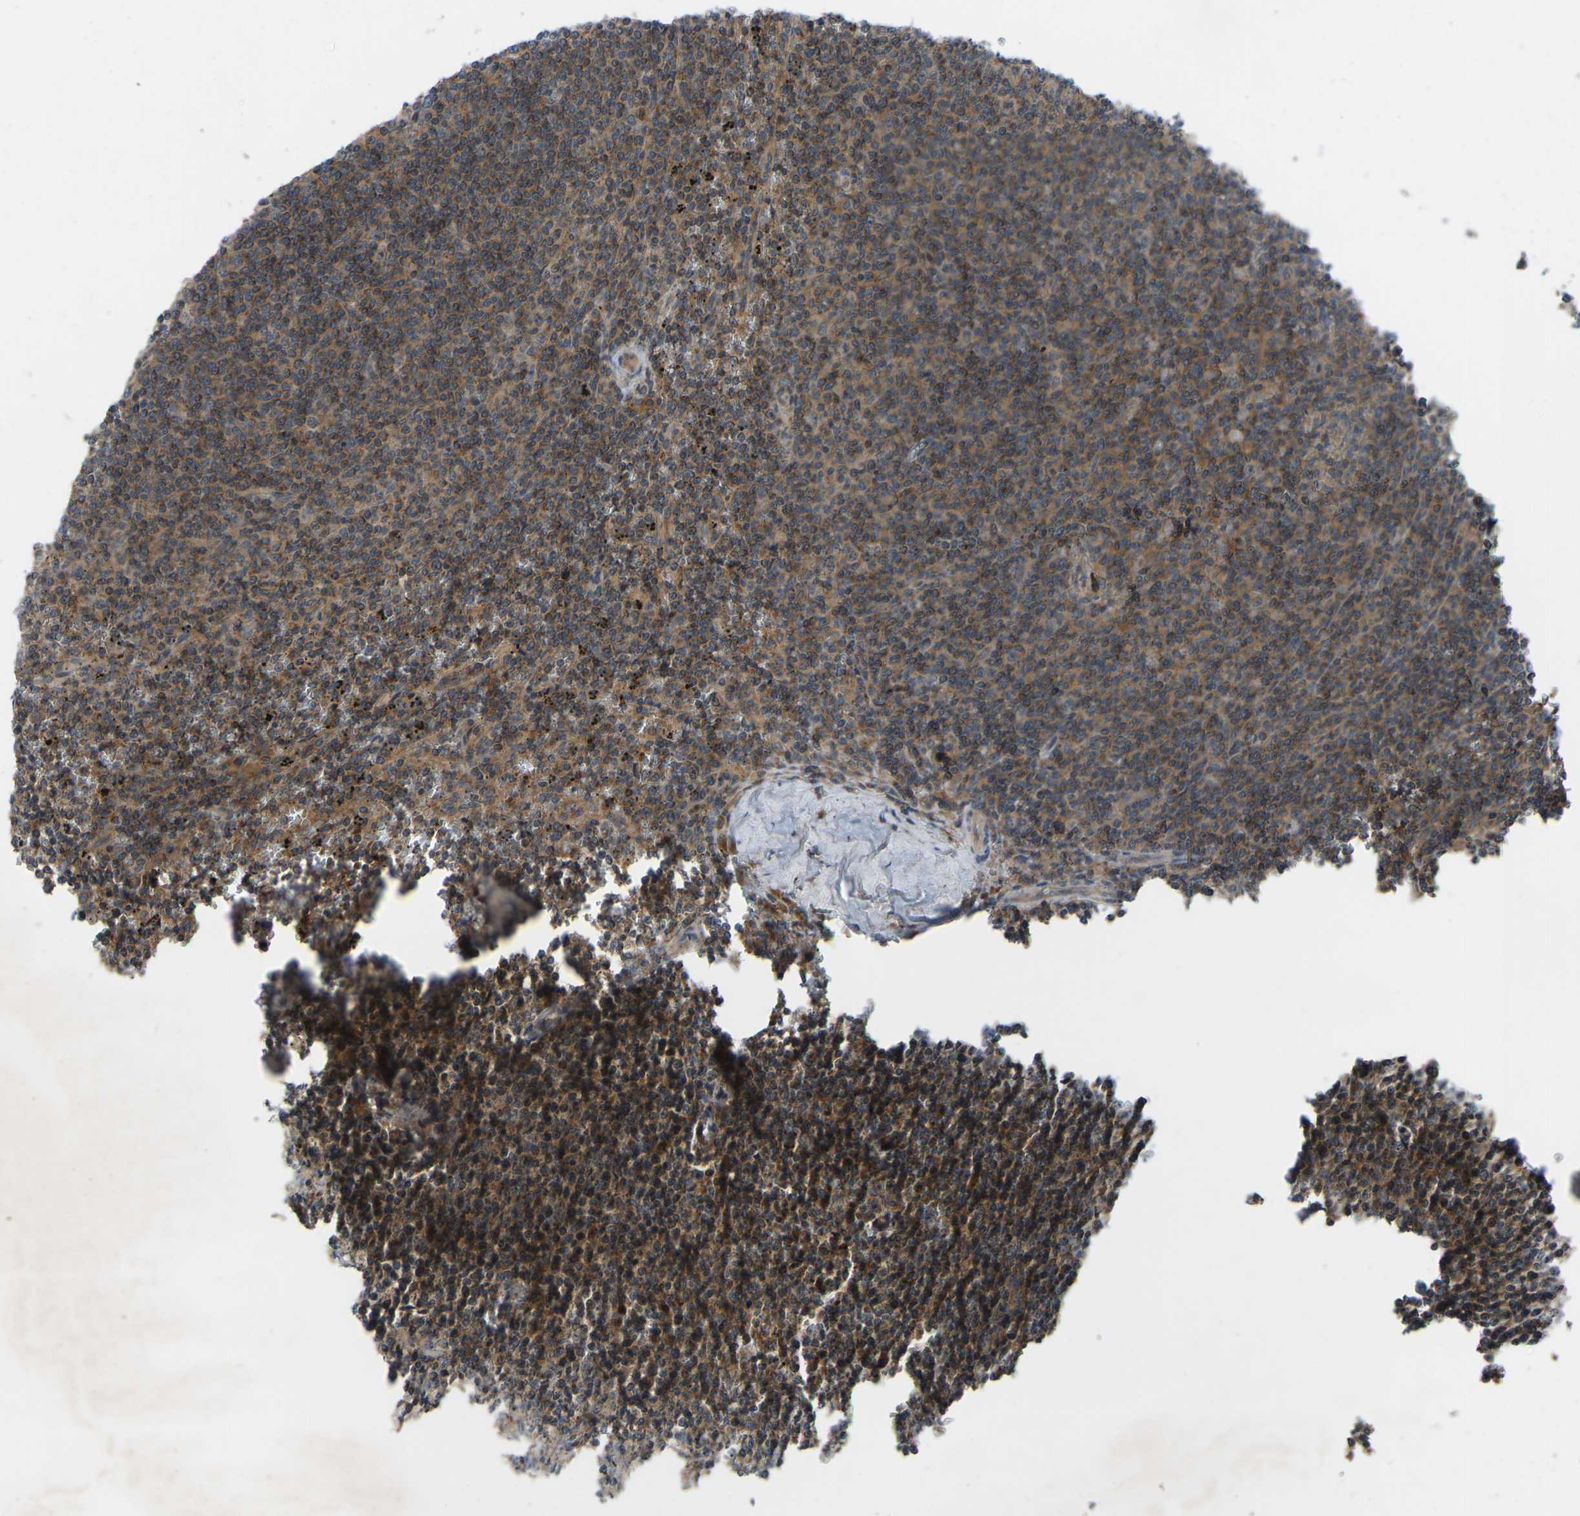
{"staining": {"intensity": "weak", "quantity": ">75%", "location": "cytoplasmic/membranous"}, "tissue": "lymphoma", "cell_type": "Tumor cells", "image_type": "cancer", "snomed": [{"axis": "morphology", "description": "Malignant lymphoma, non-Hodgkin's type, Low grade"}, {"axis": "topography", "description": "Spleen"}], "caption": "Human lymphoma stained with a protein marker demonstrates weak staining in tumor cells.", "gene": "ZNF71", "patient": {"sex": "female", "age": 50}}